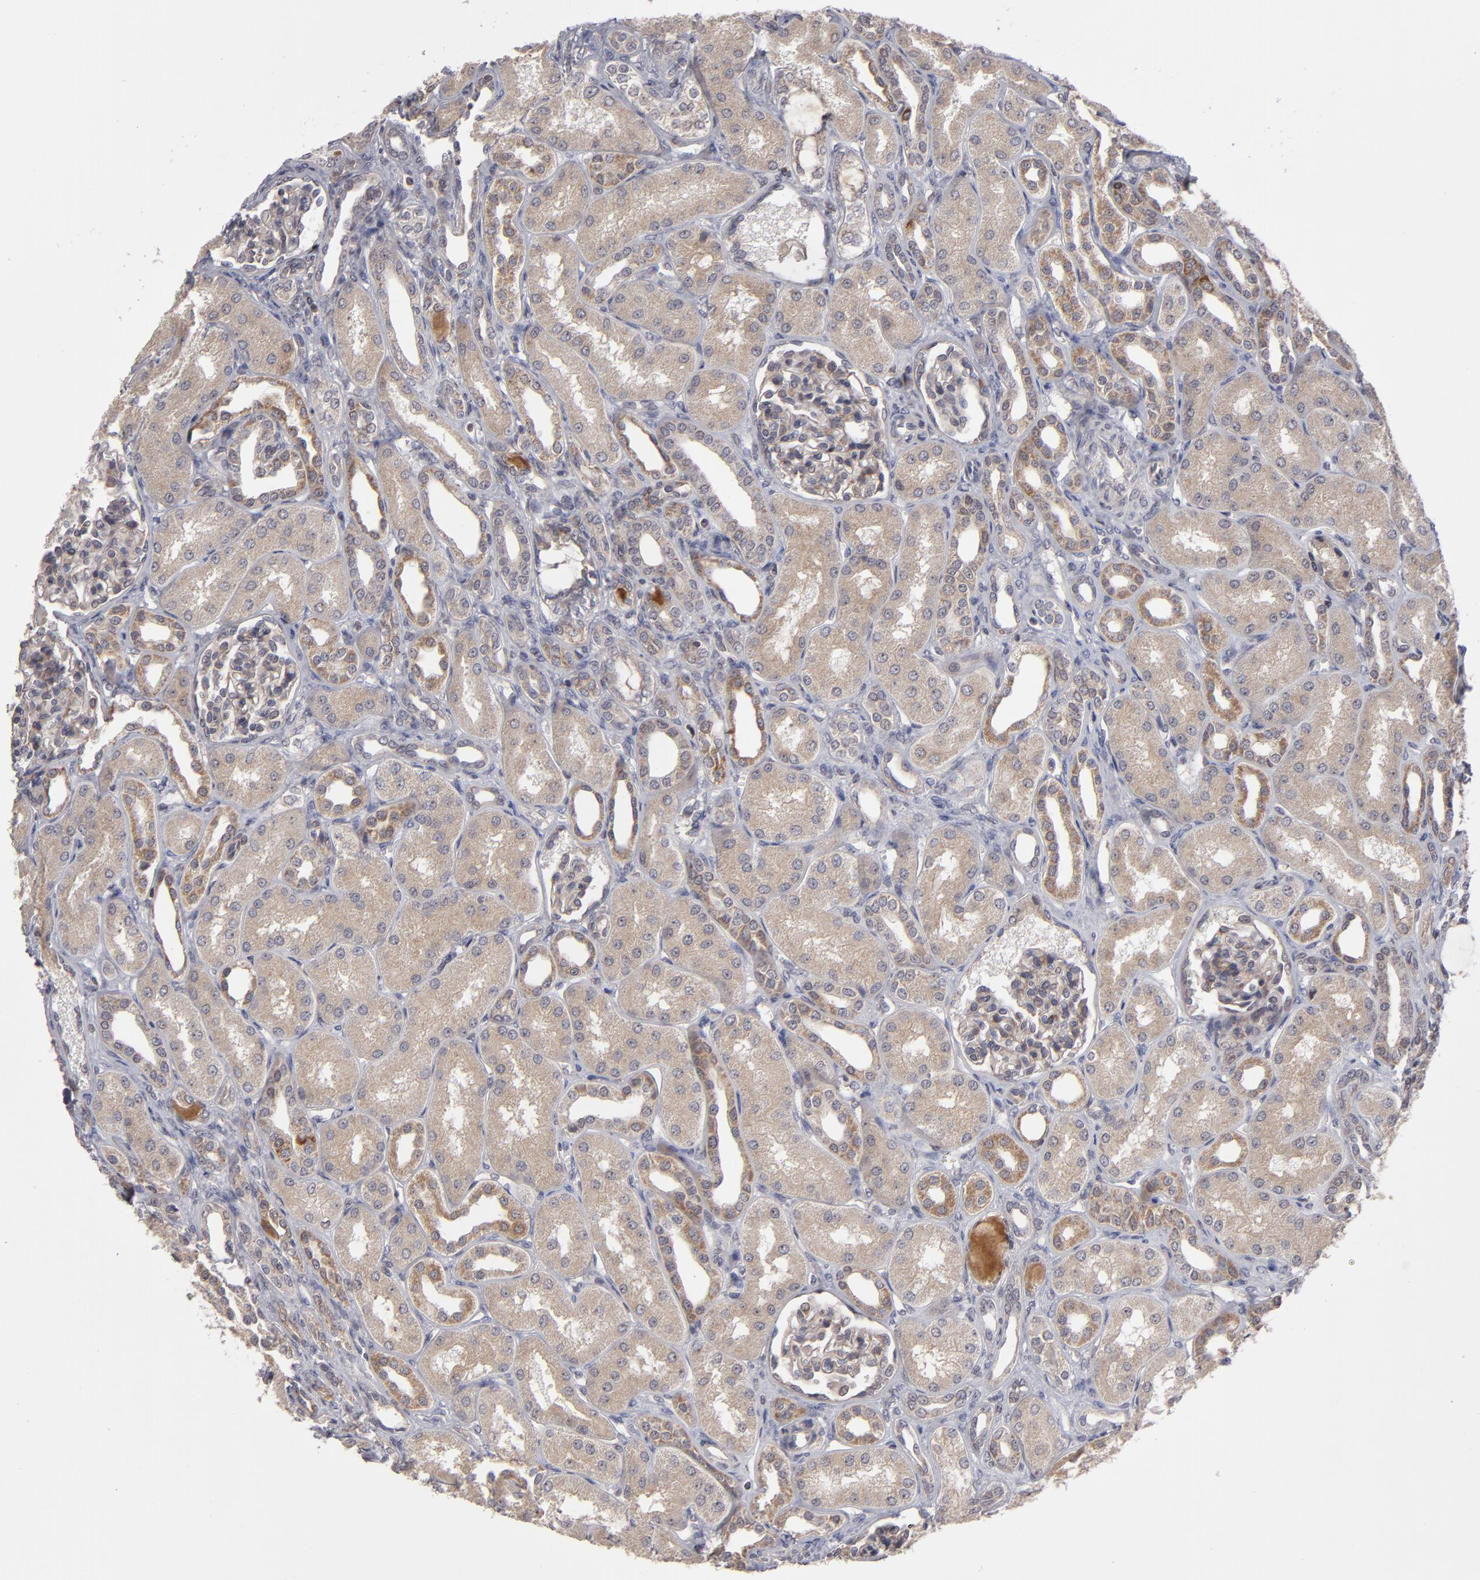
{"staining": {"intensity": "weak", "quantity": "25%-75%", "location": "cytoplasmic/membranous"}, "tissue": "kidney", "cell_type": "Cells in glomeruli", "image_type": "normal", "snomed": [{"axis": "morphology", "description": "Normal tissue, NOS"}, {"axis": "topography", "description": "Kidney"}], "caption": "Protein staining demonstrates weak cytoplasmic/membranous expression in approximately 25%-75% of cells in glomeruli in benign kidney. (IHC, brightfield microscopy, high magnification).", "gene": "GLCCI1", "patient": {"sex": "male", "age": 7}}